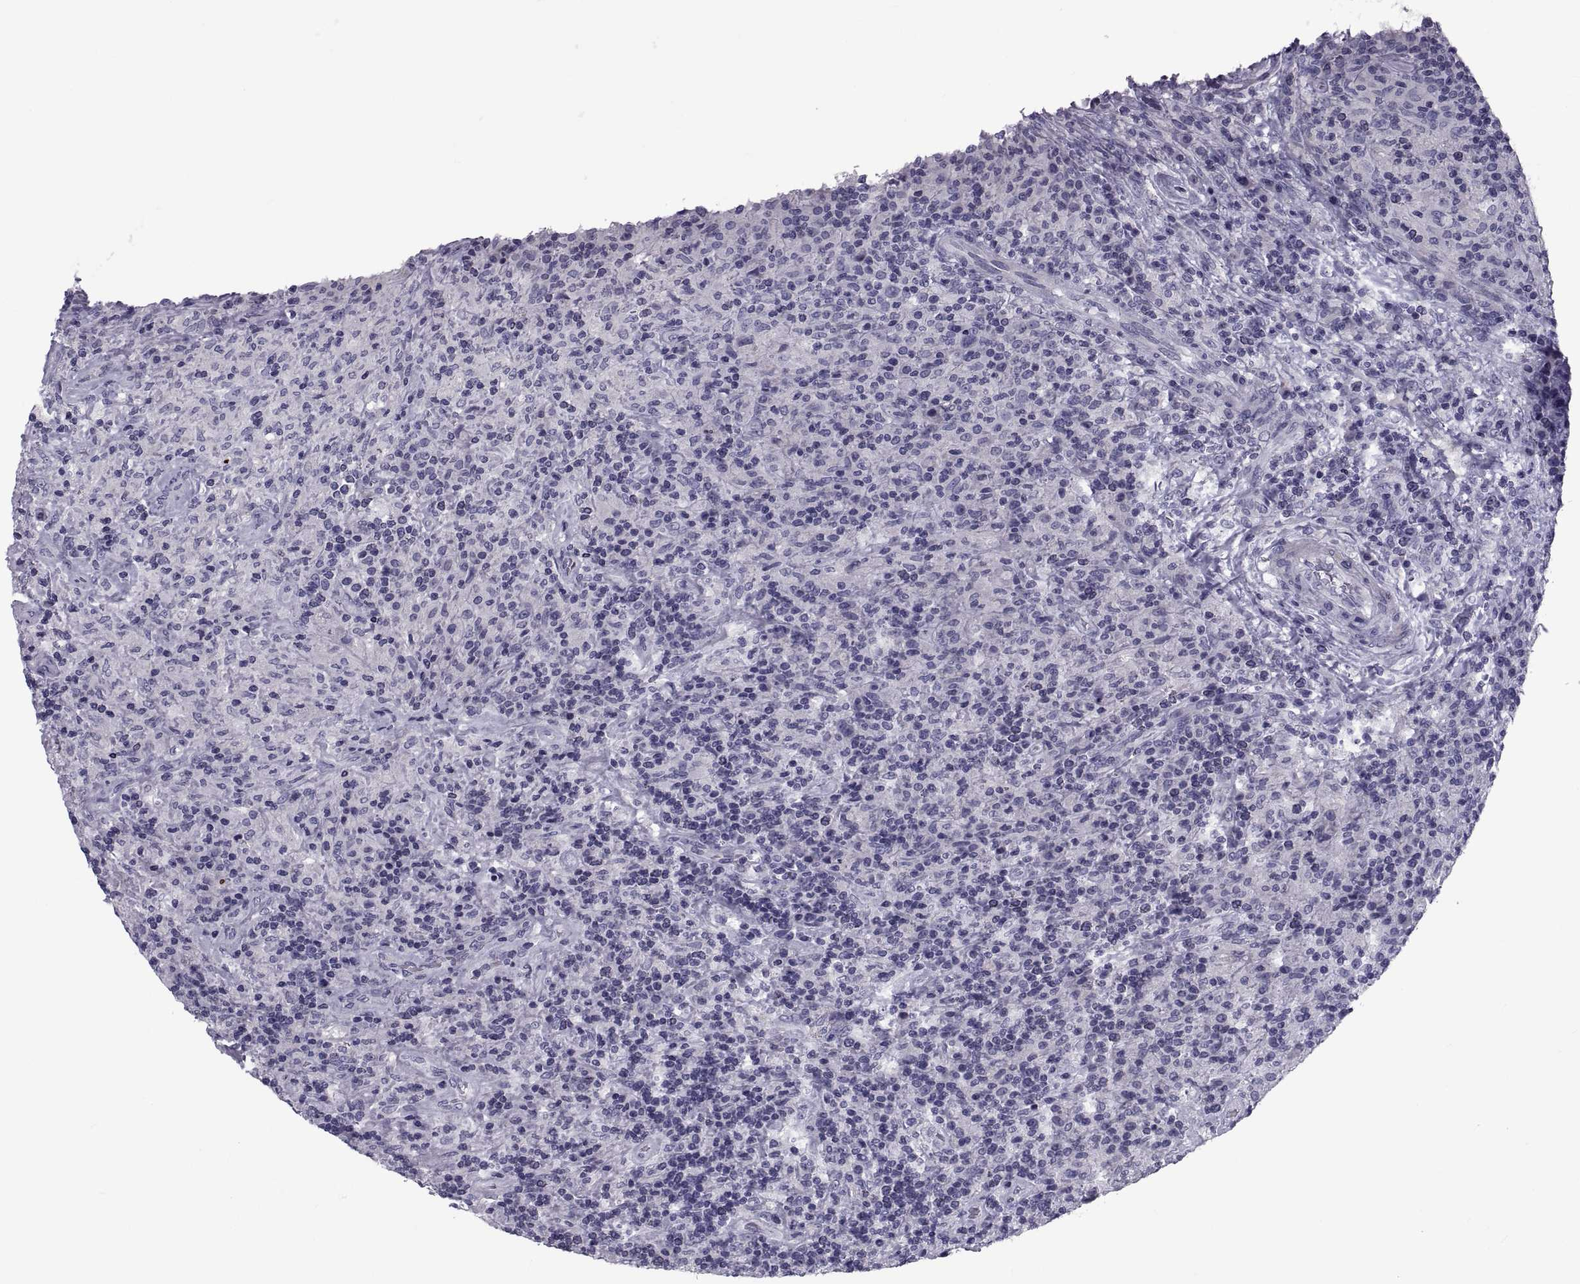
{"staining": {"intensity": "negative", "quantity": "none", "location": "none"}, "tissue": "lymphoma", "cell_type": "Tumor cells", "image_type": "cancer", "snomed": [{"axis": "morphology", "description": "Hodgkin's disease, NOS"}, {"axis": "topography", "description": "Lymph node"}], "caption": "A high-resolution photomicrograph shows immunohistochemistry staining of Hodgkin's disease, which demonstrates no significant staining in tumor cells.", "gene": "PDZRN4", "patient": {"sex": "male", "age": 70}}